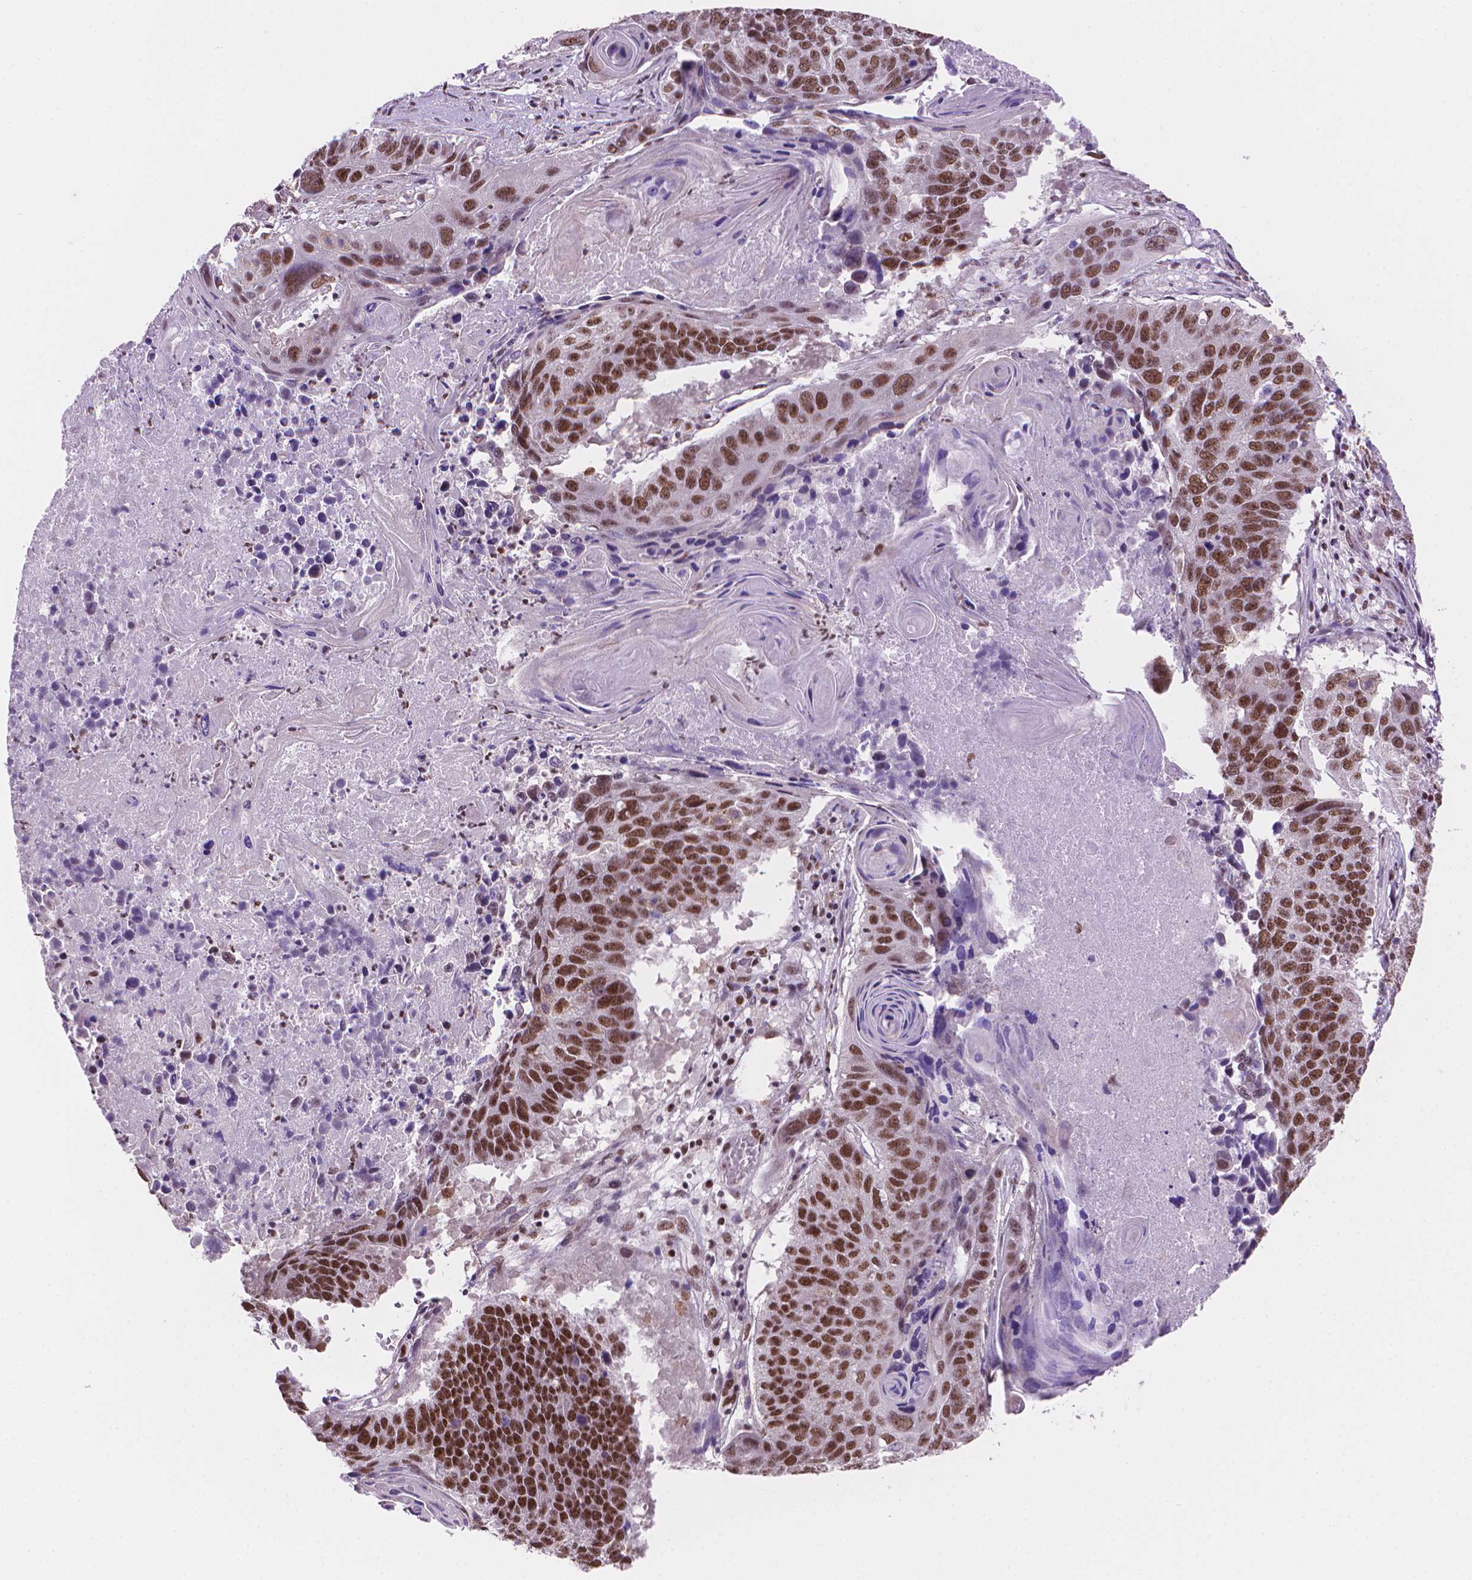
{"staining": {"intensity": "strong", "quantity": ">75%", "location": "nuclear"}, "tissue": "lung cancer", "cell_type": "Tumor cells", "image_type": "cancer", "snomed": [{"axis": "morphology", "description": "Squamous cell carcinoma, NOS"}, {"axis": "topography", "description": "Lung"}], "caption": "This is an image of immunohistochemistry (IHC) staining of squamous cell carcinoma (lung), which shows strong positivity in the nuclear of tumor cells.", "gene": "UBN1", "patient": {"sex": "male", "age": 73}}